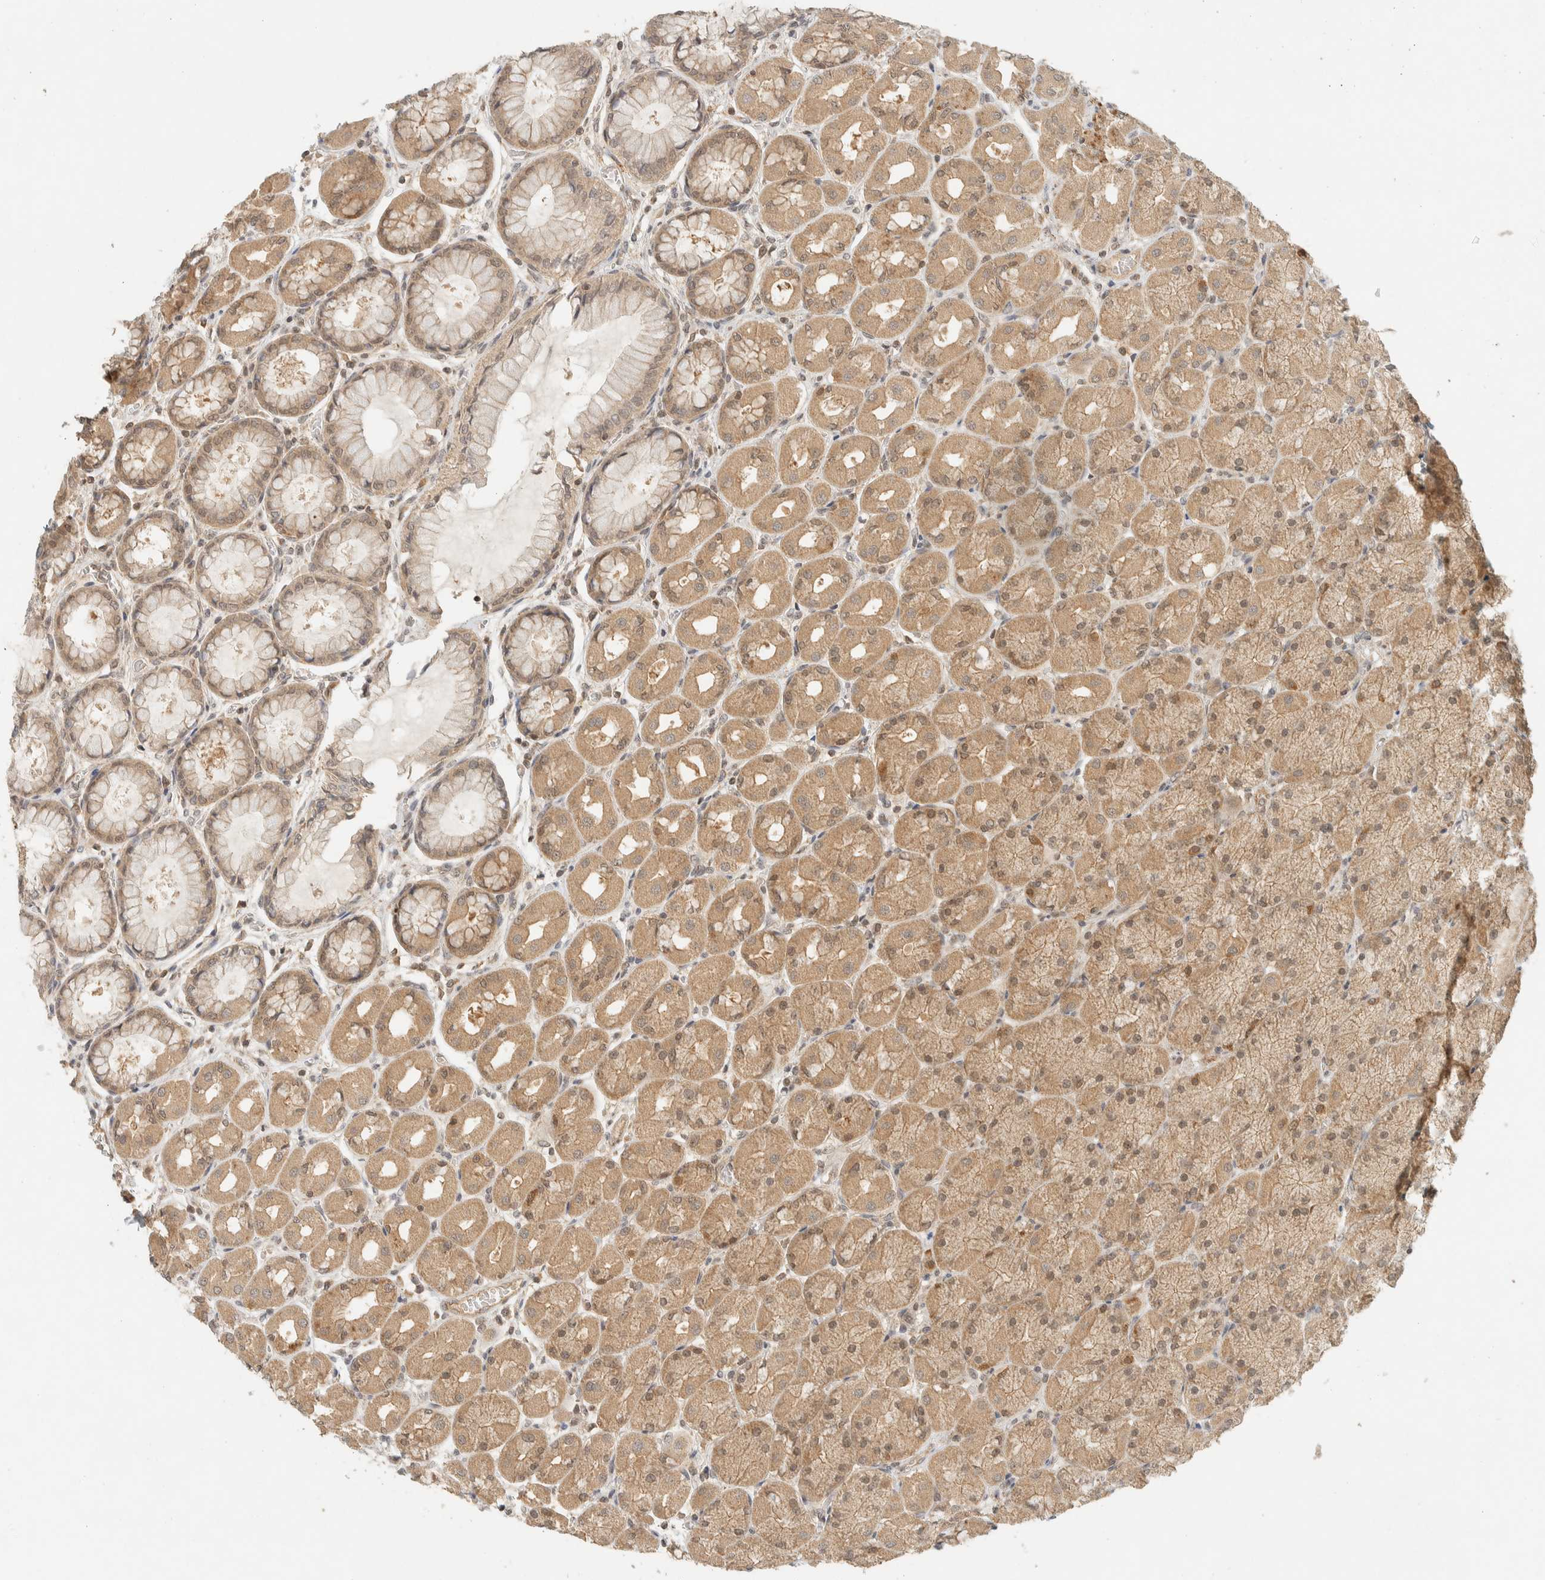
{"staining": {"intensity": "moderate", "quantity": ">75%", "location": "cytoplasmic/membranous,nuclear"}, "tissue": "stomach", "cell_type": "Glandular cells", "image_type": "normal", "snomed": [{"axis": "morphology", "description": "Normal tissue, NOS"}, {"axis": "topography", "description": "Stomach, upper"}], "caption": "Protein staining of unremarkable stomach exhibits moderate cytoplasmic/membranous,nuclear expression in about >75% of glandular cells. (DAB IHC with brightfield microscopy, high magnification).", "gene": "KIFAP3", "patient": {"sex": "female", "age": 56}}